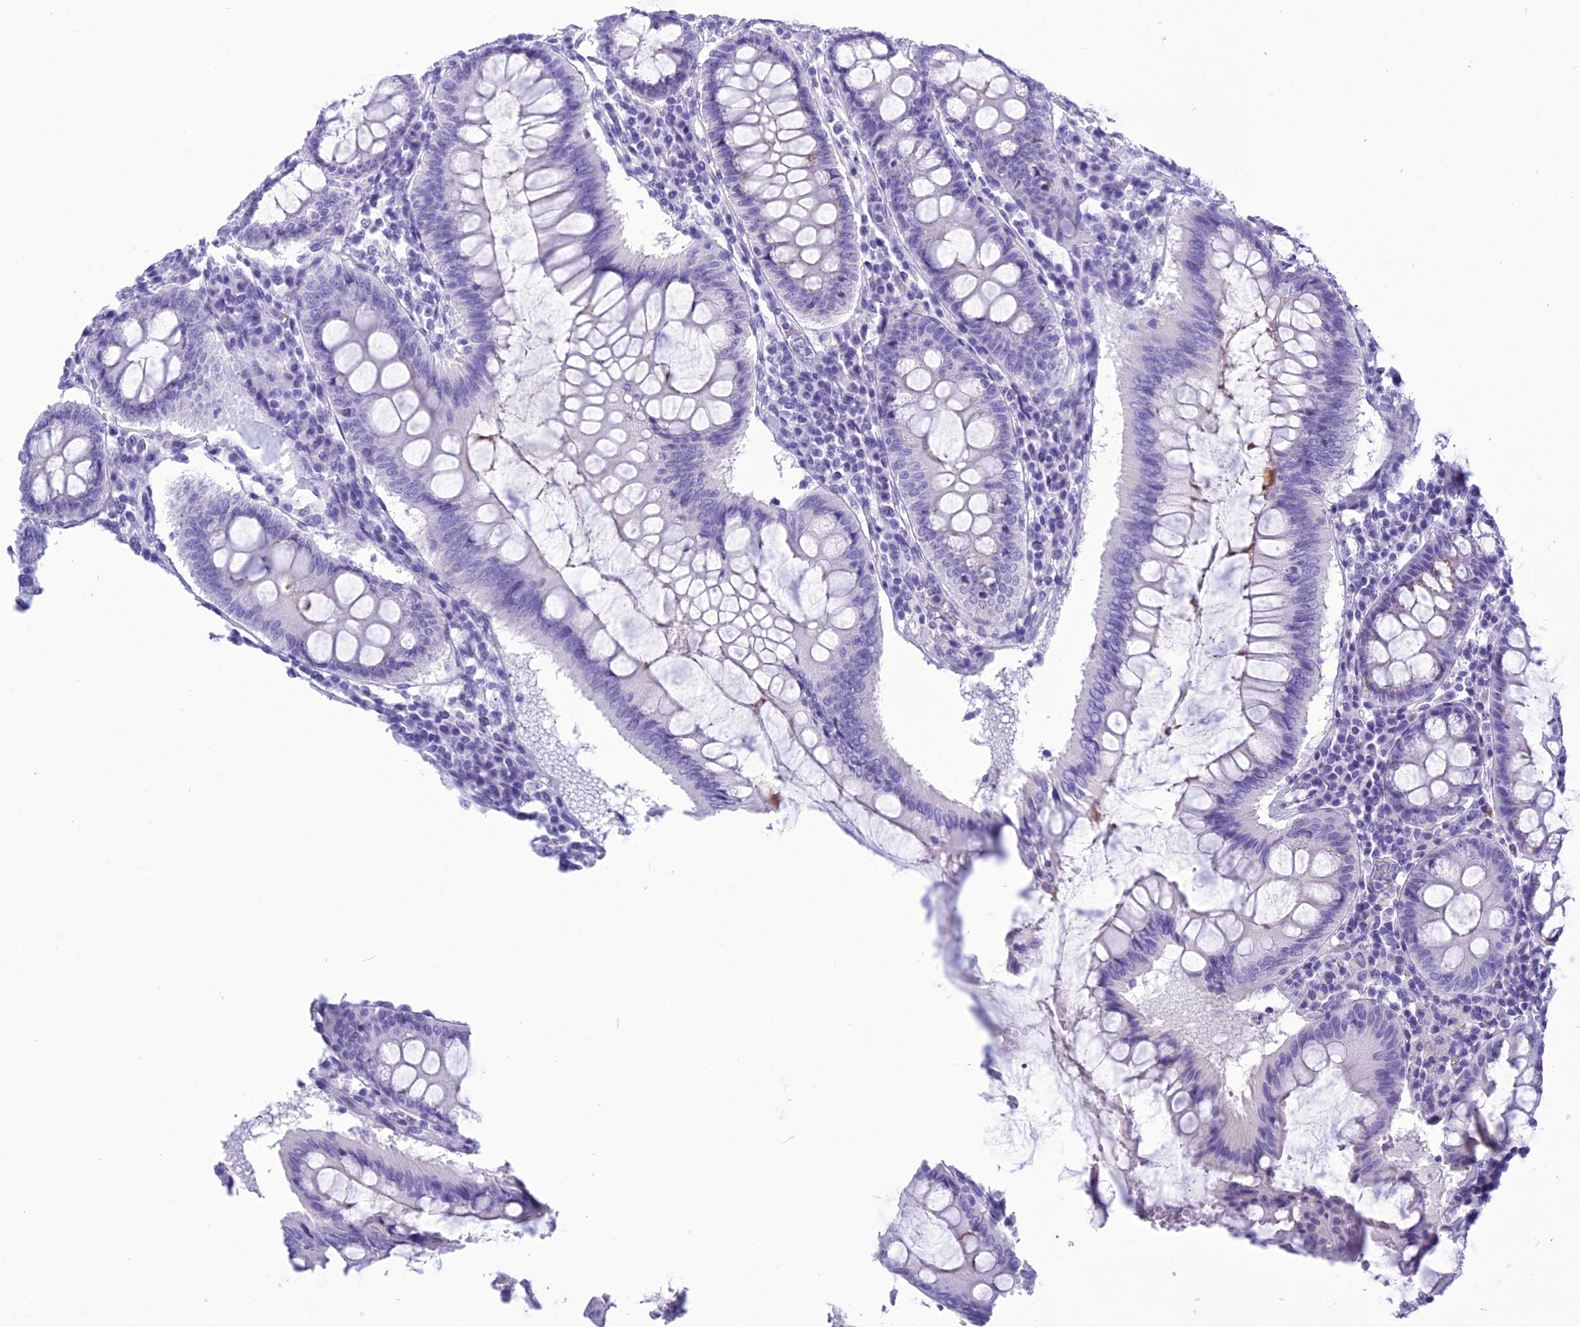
{"staining": {"intensity": "negative", "quantity": "none", "location": "none"}, "tissue": "colorectal cancer", "cell_type": "Tumor cells", "image_type": "cancer", "snomed": [{"axis": "morphology", "description": "Normal tissue, NOS"}, {"axis": "morphology", "description": "Adenocarcinoma, NOS"}, {"axis": "topography", "description": "Colon"}], "caption": "Colorectal cancer was stained to show a protein in brown. There is no significant staining in tumor cells.", "gene": "BBS2", "patient": {"sex": "female", "age": 75}}